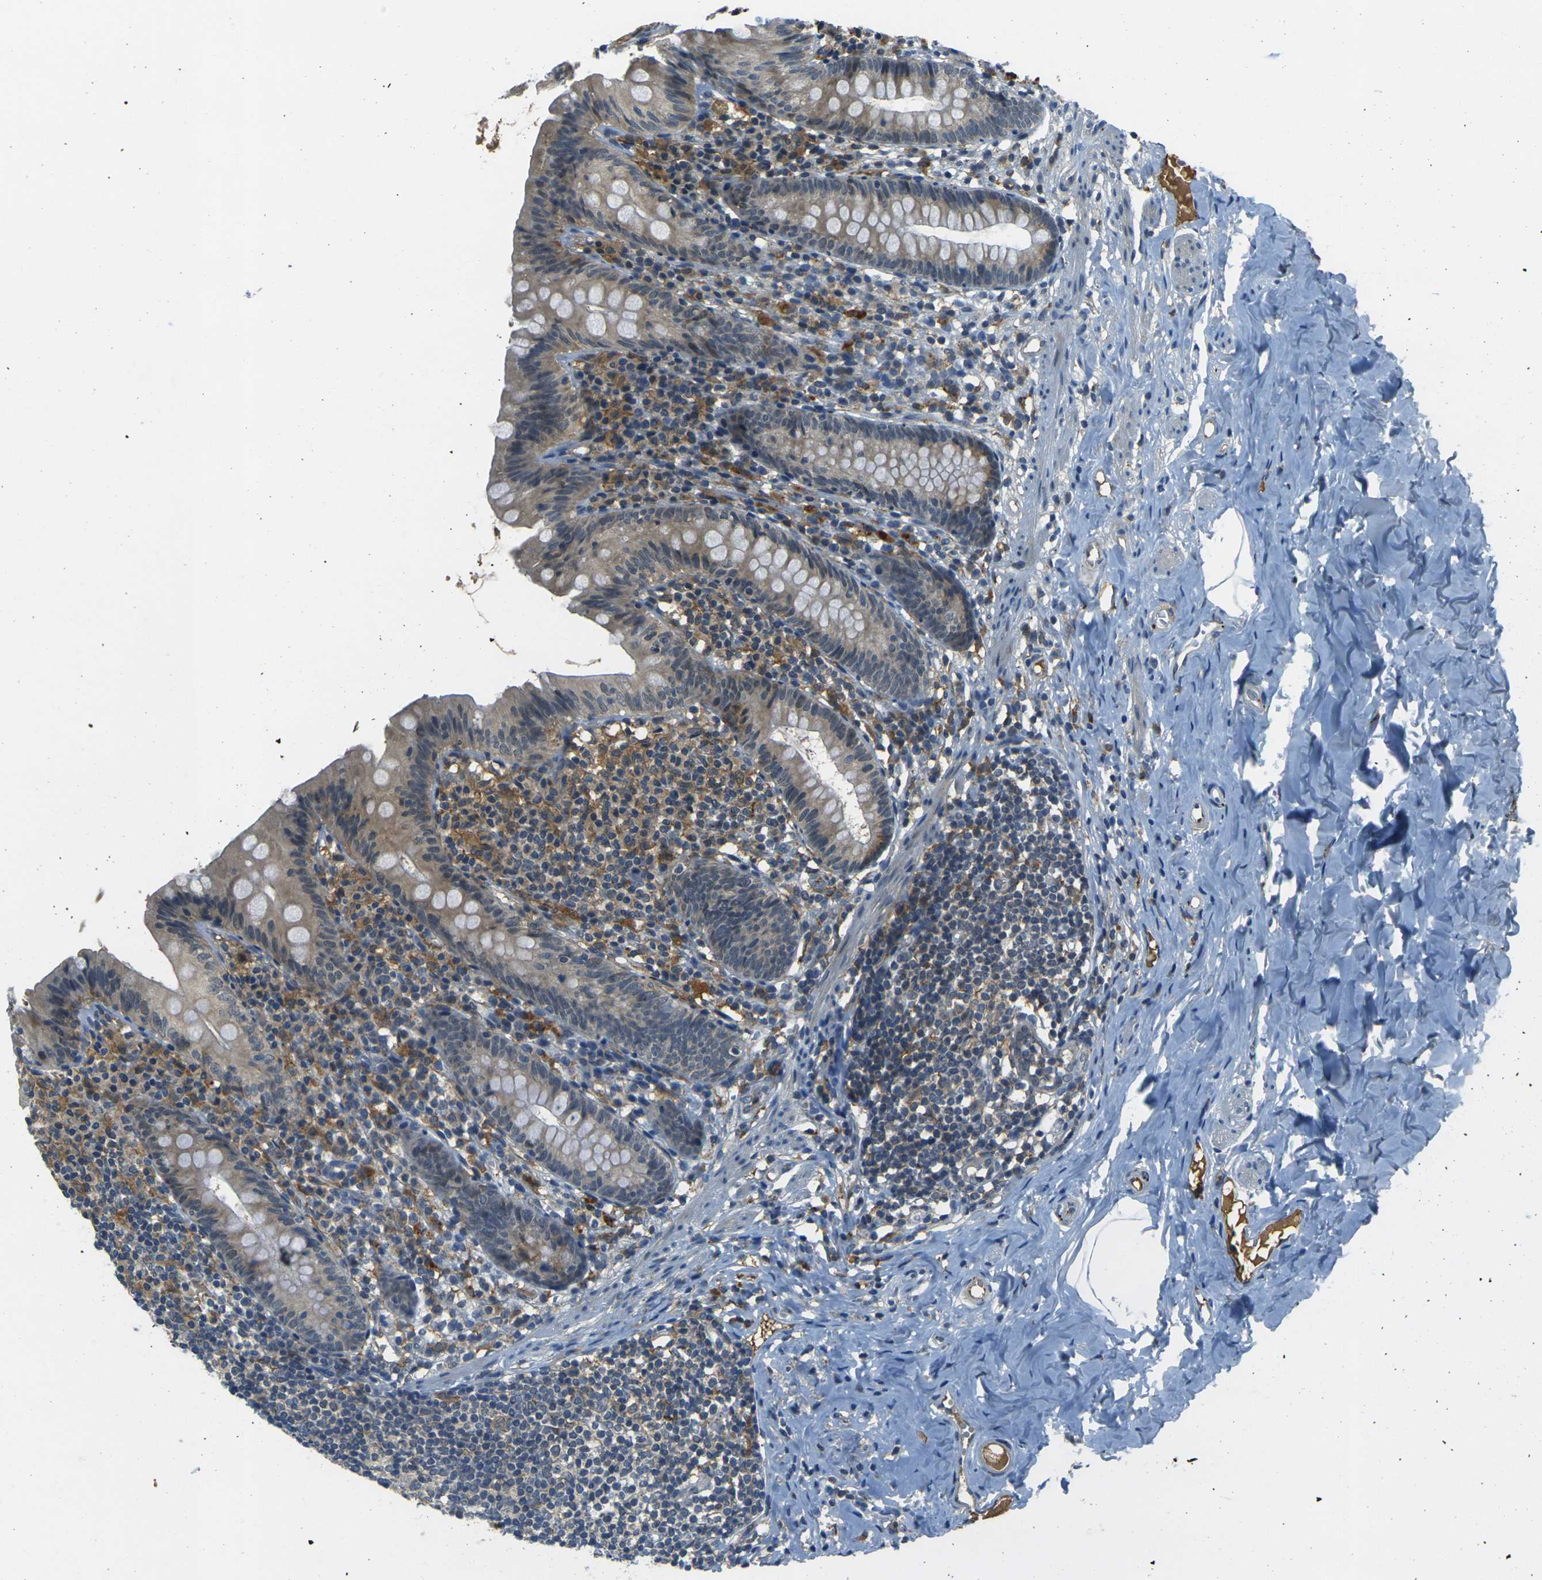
{"staining": {"intensity": "weak", "quantity": ">75%", "location": "cytoplasmic/membranous"}, "tissue": "appendix", "cell_type": "Glandular cells", "image_type": "normal", "snomed": [{"axis": "morphology", "description": "Normal tissue, NOS"}, {"axis": "topography", "description": "Appendix"}], "caption": "IHC of normal appendix demonstrates low levels of weak cytoplasmic/membranous positivity in approximately >75% of glandular cells. The staining was performed using DAB (3,3'-diaminobenzidine) to visualize the protein expression in brown, while the nuclei were stained in blue with hematoxylin (Magnification: 20x).", "gene": "PIGL", "patient": {"sex": "male", "age": 52}}